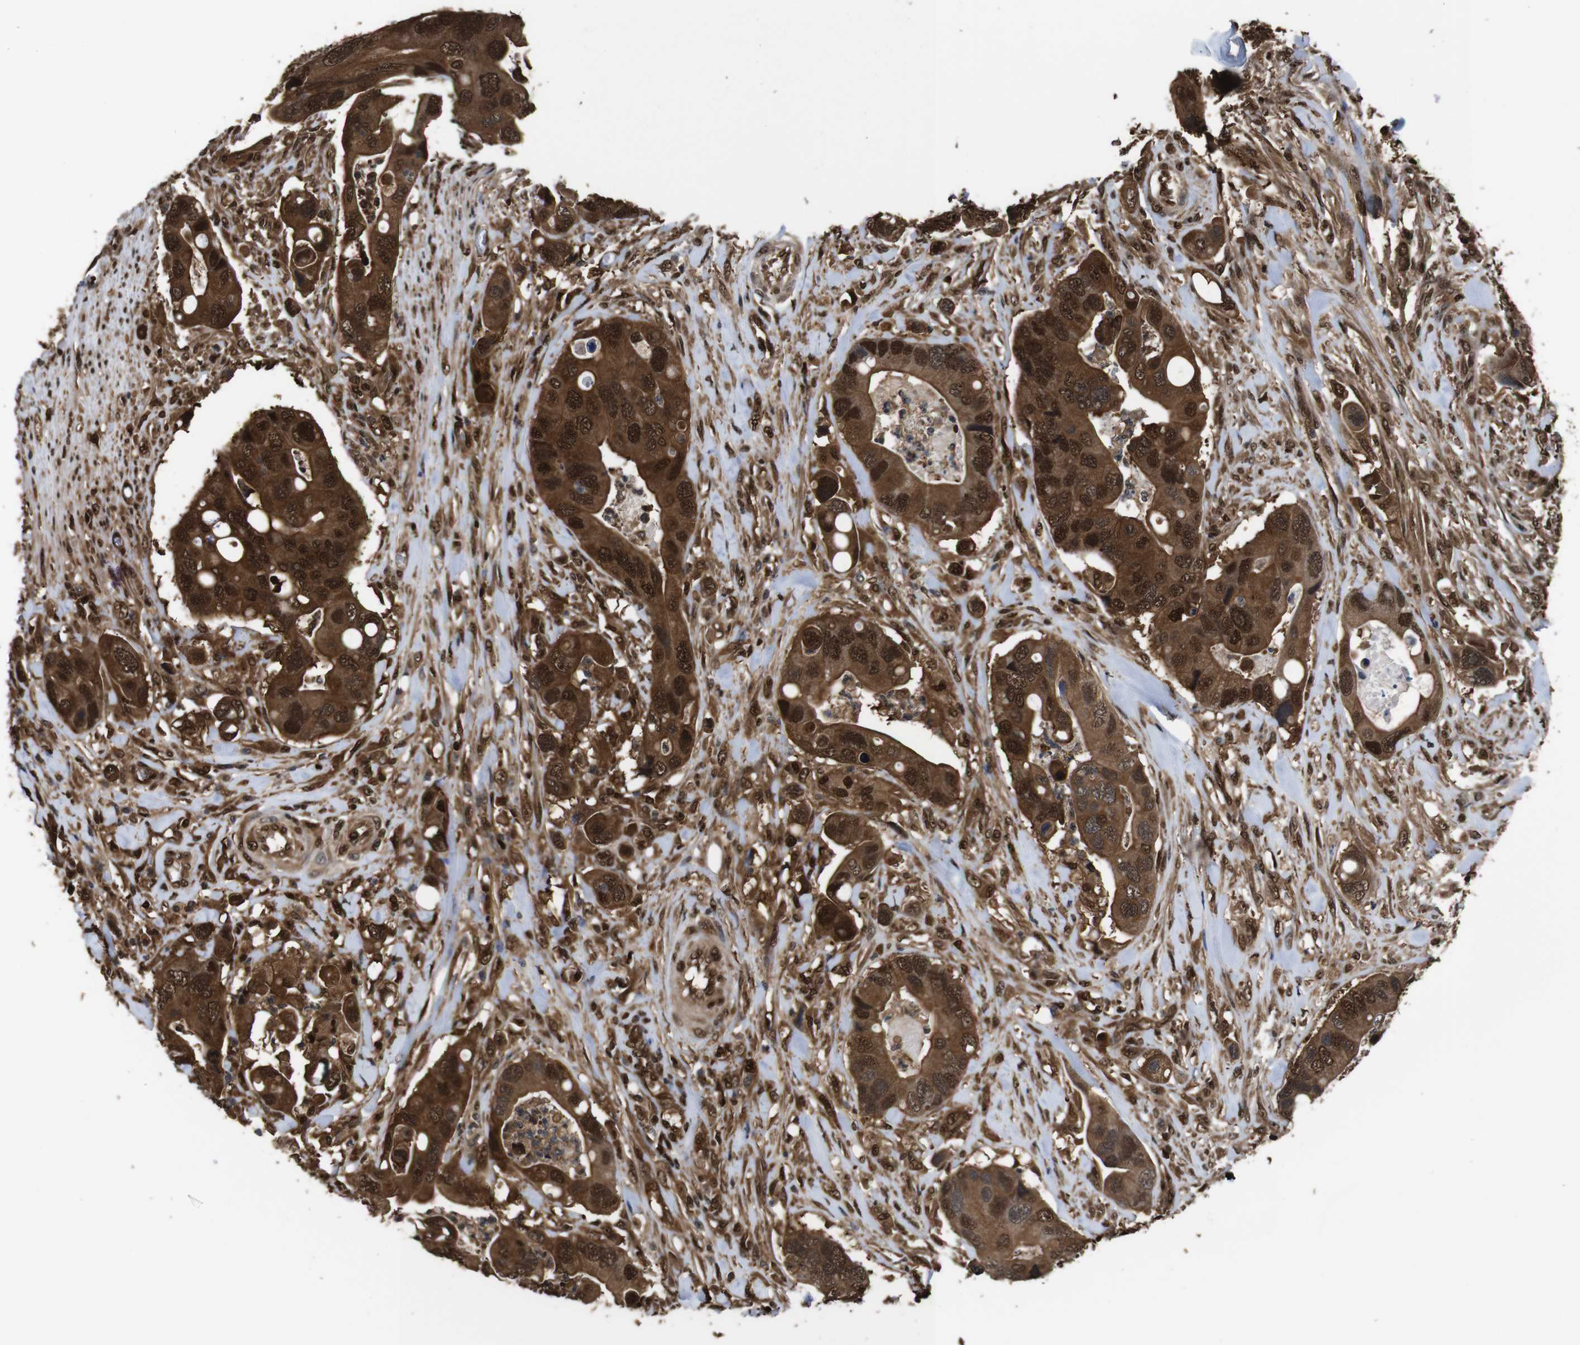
{"staining": {"intensity": "strong", "quantity": ">75%", "location": "cytoplasmic/membranous,nuclear"}, "tissue": "colorectal cancer", "cell_type": "Tumor cells", "image_type": "cancer", "snomed": [{"axis": "morphology", "description": "Adenocarcinoma, NOS"}, {"axis": "topography", "description": "Rectum"}], "caption": "Adenocarcinoma (colorectal) stained with a brown dye displays strong cytoplasmic/membranous and nuclear positive staining in approximately >75% of tumor cells.", "gene": "VCP", "patient": {"sex": "female", "age": 57}}